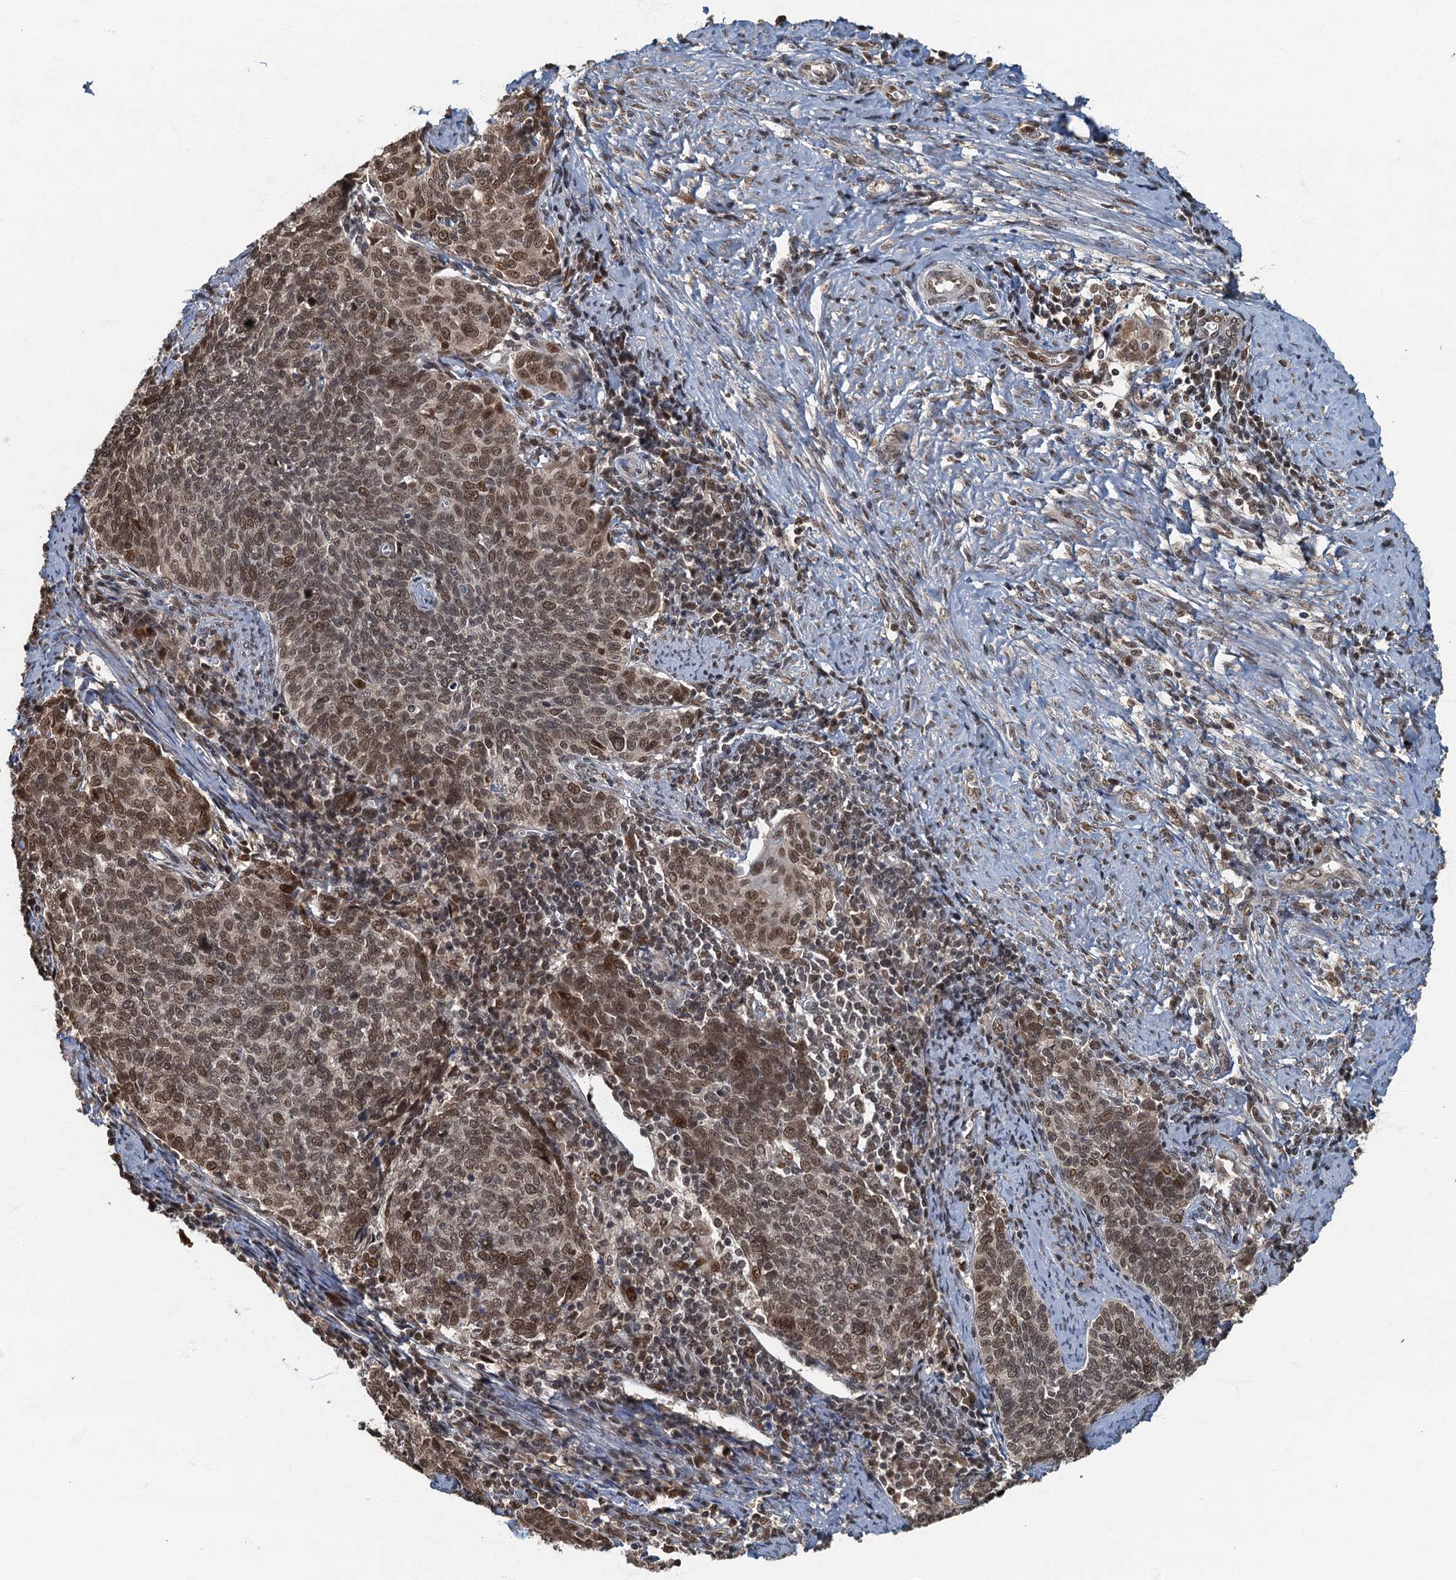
{"staining": {"intensity": "moderate", "quantity": ">75%", "location": "nuclear"}, "tissue": "cervical cancer", "cell_type": "Tumor cells", "image_type": "cancer", "snomed": [{"axis": "morphology", "description": "Squamous cell carcinoma, NOS"}, {"axis": "topography", "description": "Cervix"}], "caption": "This micrograph reveals cervical cancer stained with IHC to label a protein in brown. The nuclear of tumor cells show moderate positivity for the protein. Nuclei are counter-stained blue.", "gene": "CKAP2L", "patient": {"sex": "female", "age": 39}}